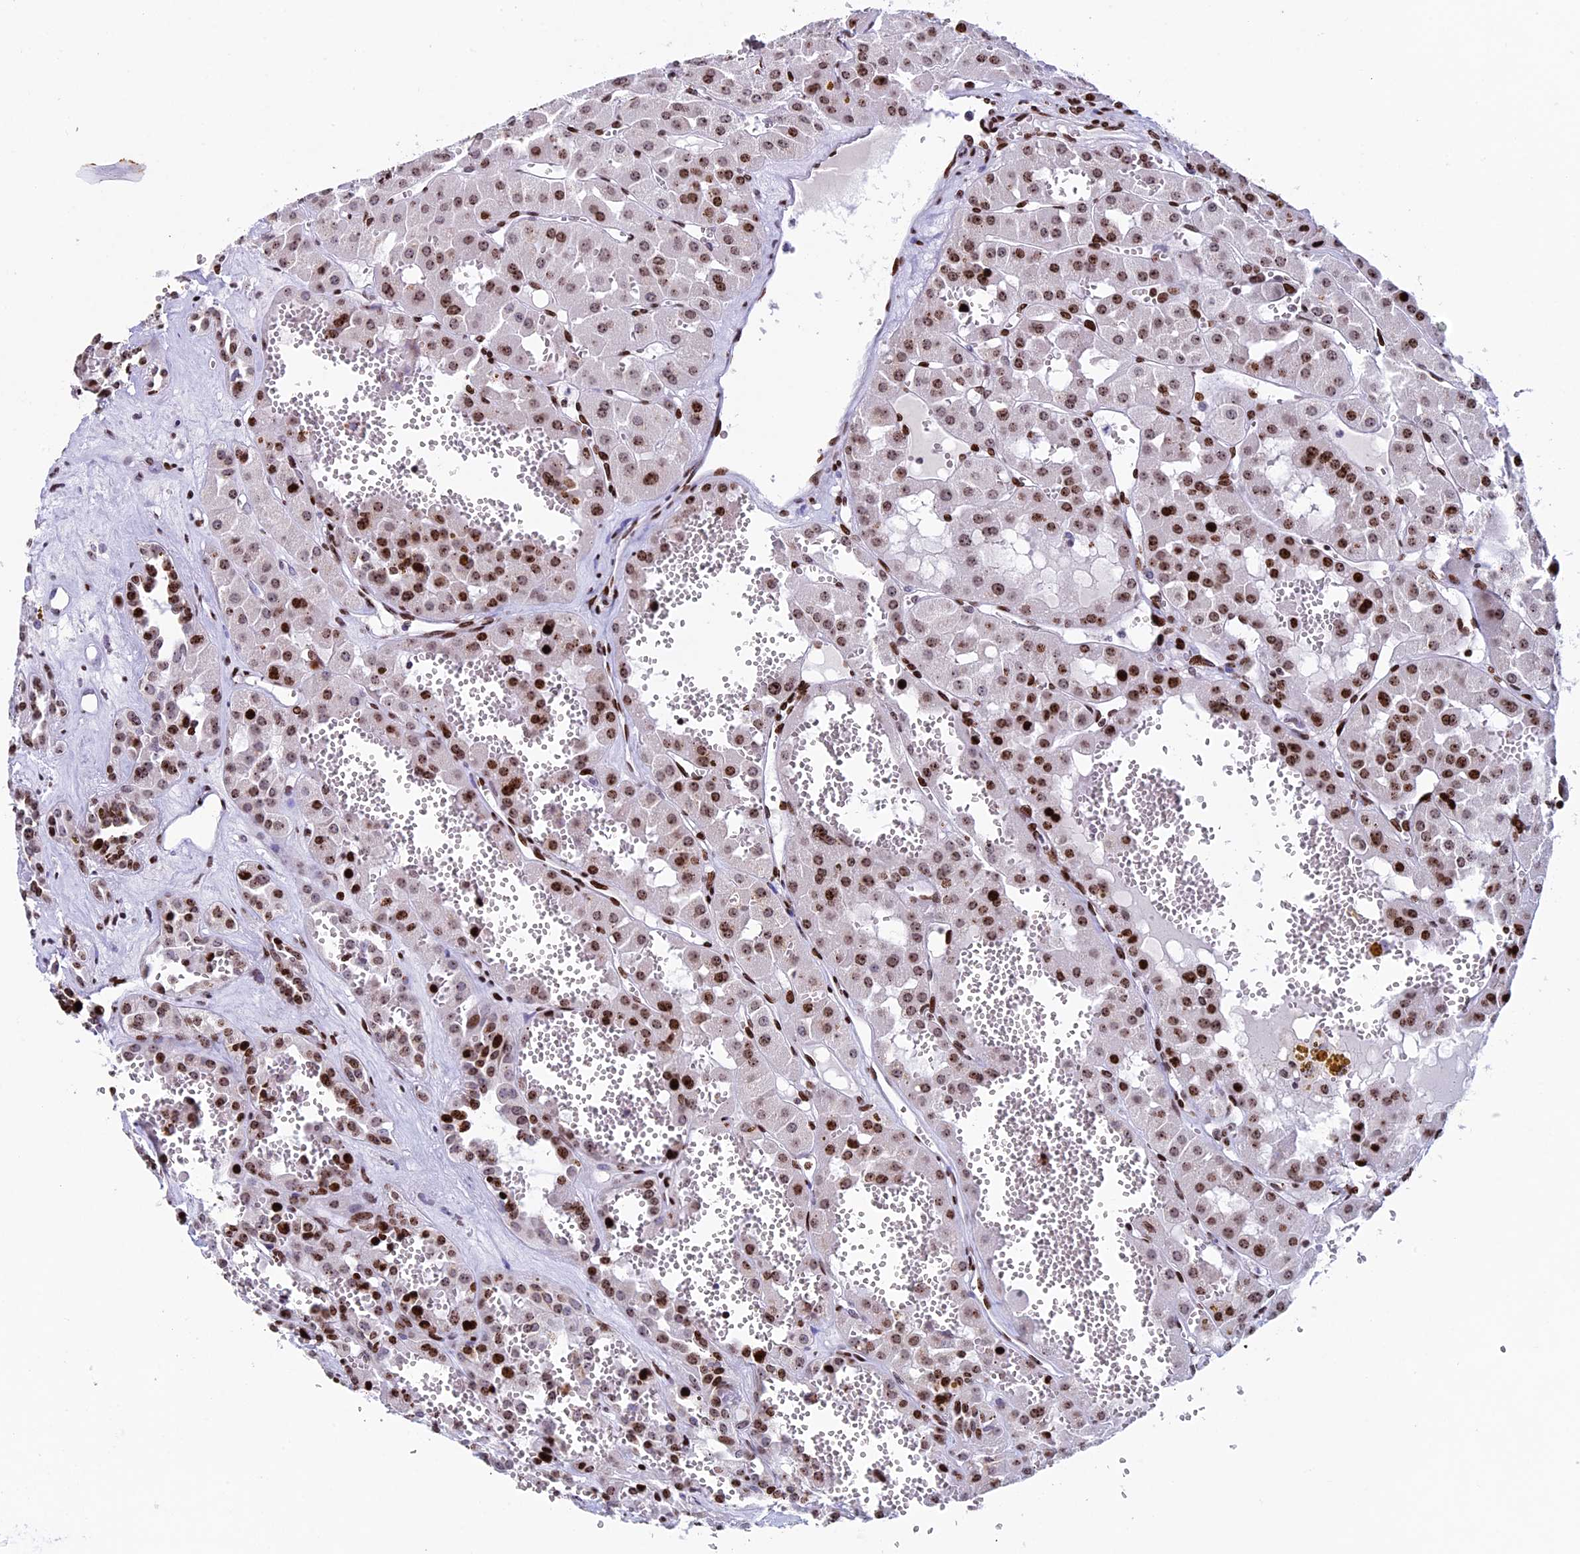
{"staining": {"intensity": "strong", "quantity": "25%-75%", "location": "nuclear"}, "tissue": "renal cancer", "cell_type": "Tumor cells", "image_type": "cancer", "snomed": [{"axis": "morphology", "description": "Carcinoma, NOS"}, {"axis": "topography", "description": "Kidney"}], "caption": "Immunohistochemical staining of human carcinoma (renal) shows high levels of strong nuclear expression in about 25%-75% of tumor cells.", "gene": "BTBD3", "patient": {"sex": "female", "age": 75}}